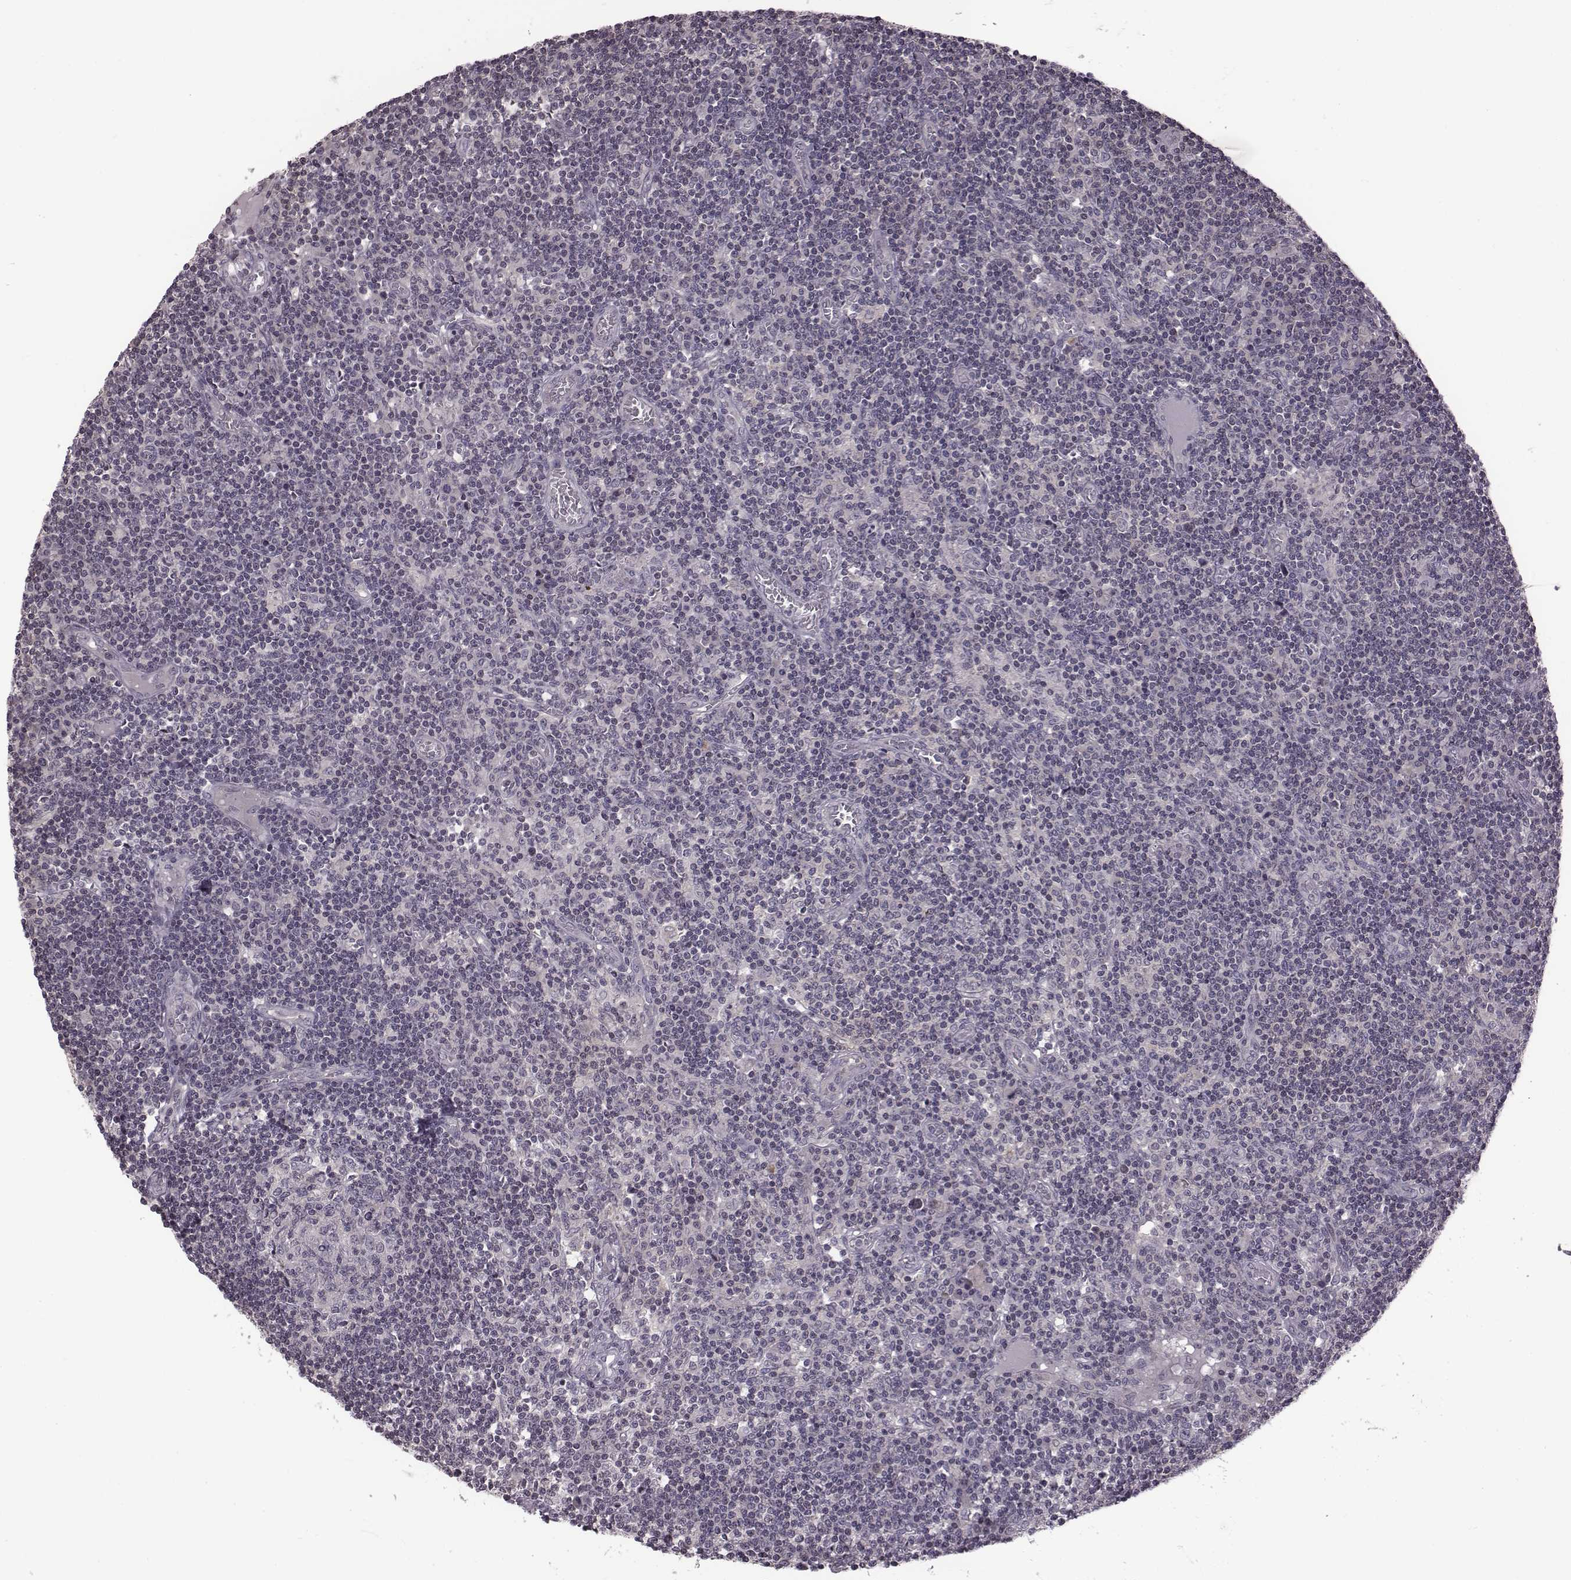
{"staining": {"intensity": "negative", "quantity": "none", "location": "none"}, "tissue": "lymph node", "cell_type": "Germinal center cells", "image_type": "normal", "snomed": [{"axis": "morphology", "description": "Normal tissue, NOS"}, {"axis": "topography", "description": "Lymph node"}], "caption": "High power microscopy histopathology image of an immunohistochemistry (IHC) micrograph of benign lymph node, revealing no significant expression in germinal center cells. The staining was performed using DAB (3,3'-diaminobenzidine) to visualize the protein expression in brown, while the nuclei were stained in blue with hematoxylin (Magnification: 20x).", "gene": "BICDL1", "patient": {"sex": "female", "age": 72}}